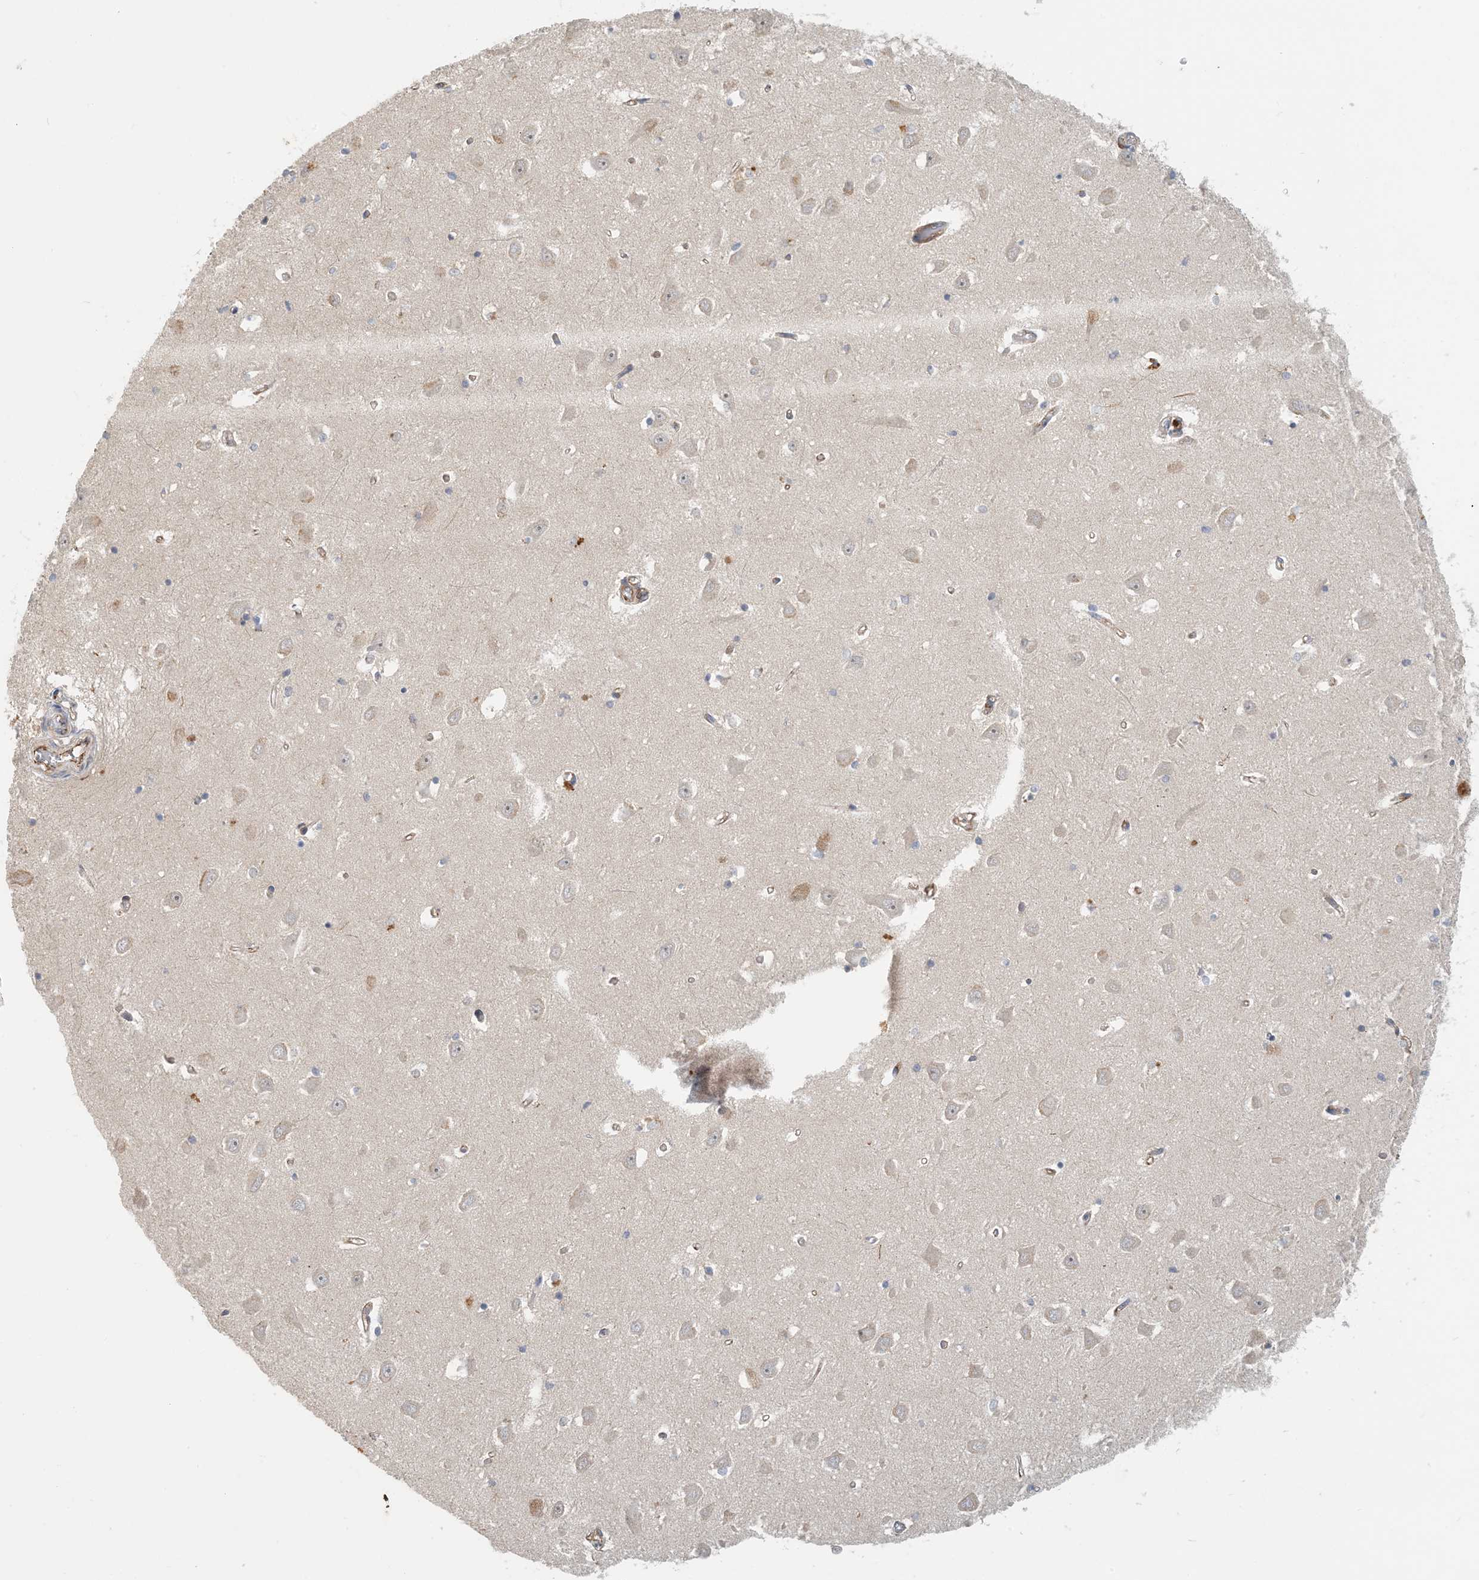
{"staining": {"intensity": "negative", "quantity": "none", "location": "none"}, "tissue": "hippocampus", "cell_type": "Glial cells", "image_type": "normal", "snomed": [{"axis": "morphology", "description": "Normal tissue, NOS"}, {"axis": "topography", "description": "Hippocampus"}], "caption": "This micrograph is of normal hippocampus stained with immunohistochemistry to label a protein in brown with the nuclei are counter-stained blue. There is no positivity in glial cells. The staining is performed using DAB (3,3'-diaminobenzidine) brown chromogen with nuclei counter-stained in using hematoxylin.", "gene": "ZBTB3", "patient": {"sex": "male", "age": 70}}